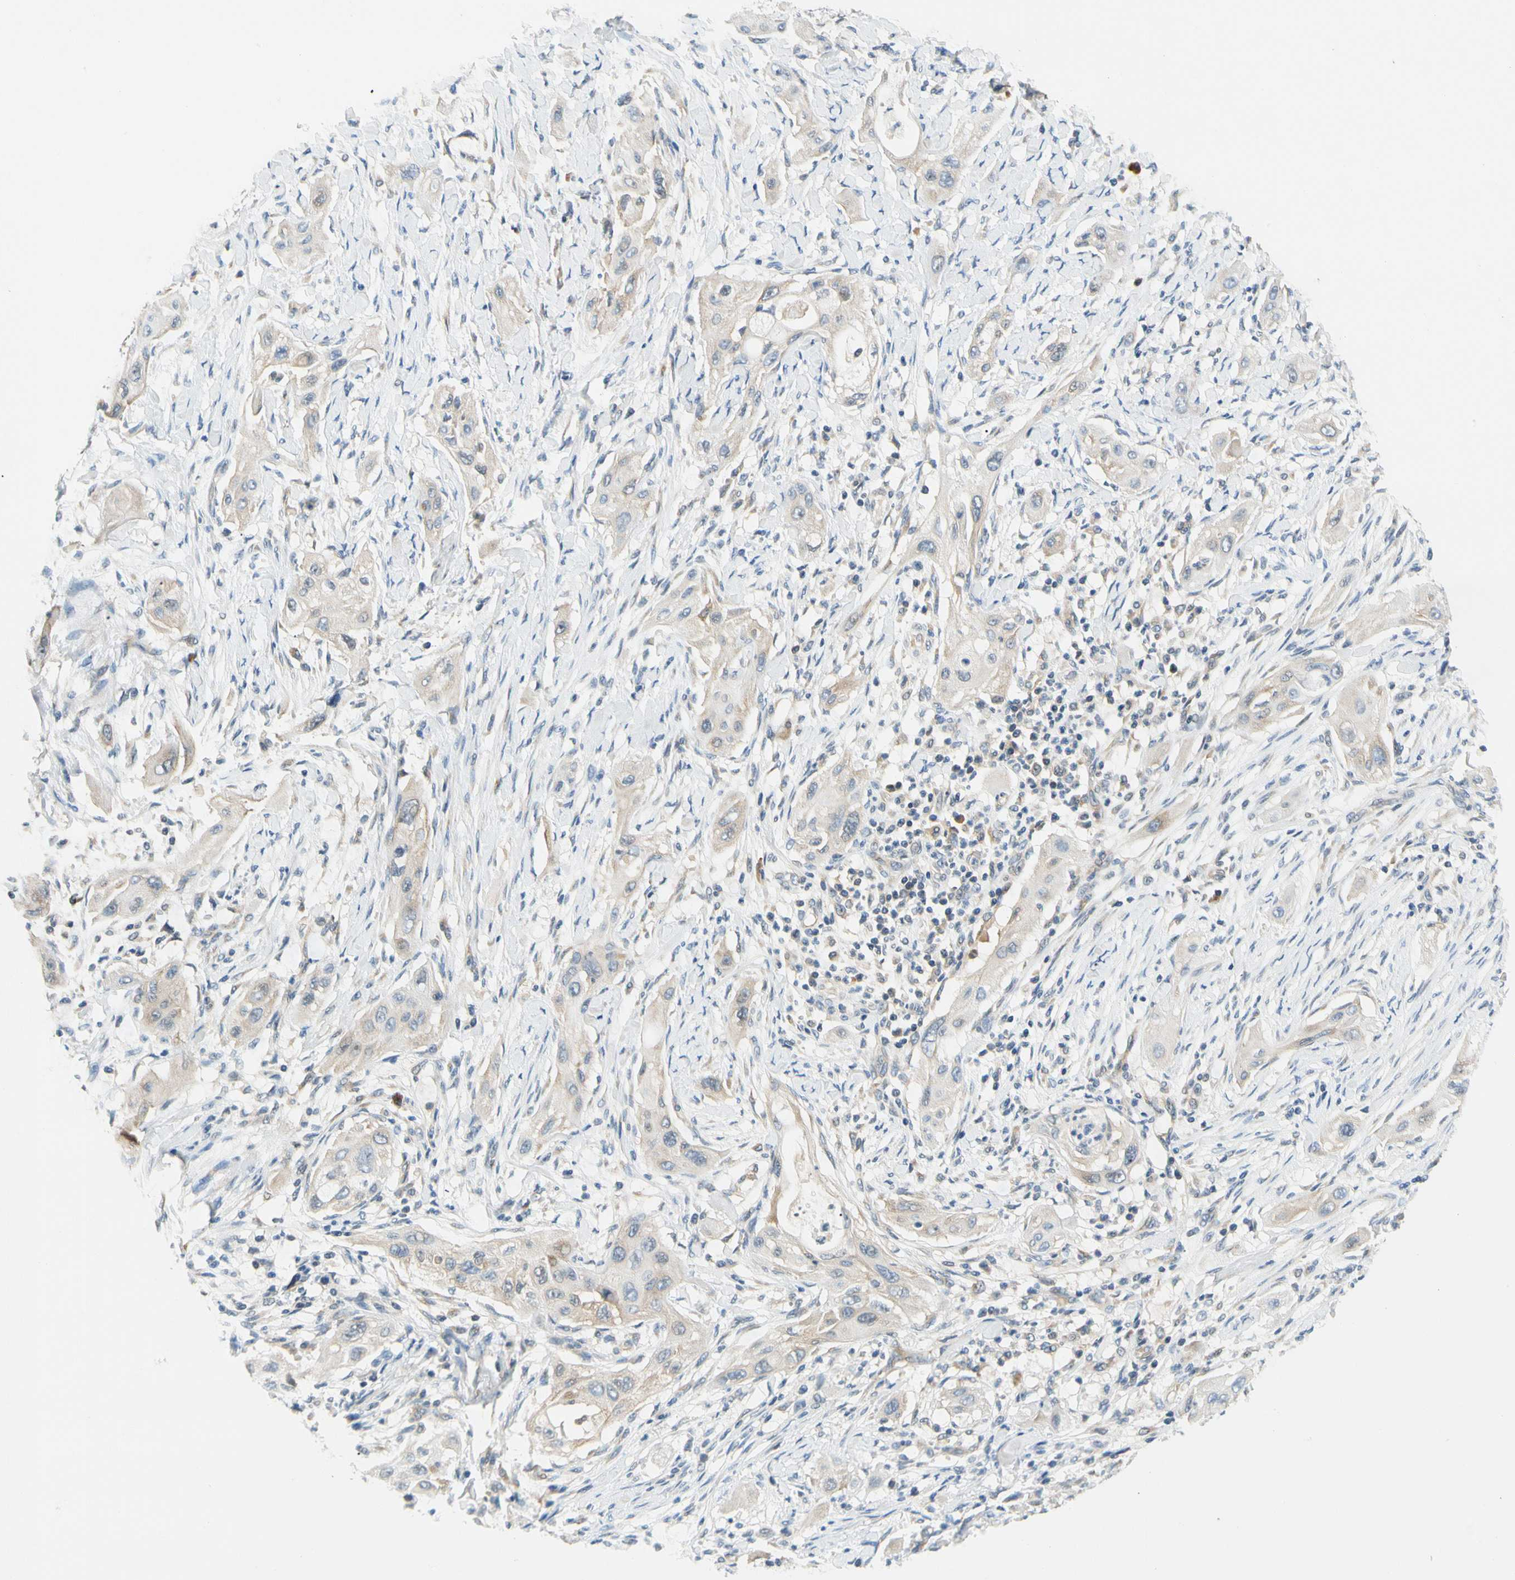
{"staining": {"intensity": "weak", "quantity": ">75%", "location": "cytoplasmic/membranous"}, "tissue": "lung cancer", "cell_type": "Tumor cells", "image_type": "cancer", "snomed": [{"axis": "morphology", "description": "Squamous cell carcinoma, NOS"}, {"axis": "topography", "description": "Lung"}], "caption": "This is a histology image of IHC staining of lung cancer (squamous cell carcinoma), which shows weak positivity in the cytoplasmic/membranous of tumor cells.", "gene": "LRRC47", "patient": {"sex": "female", "age": 47}}